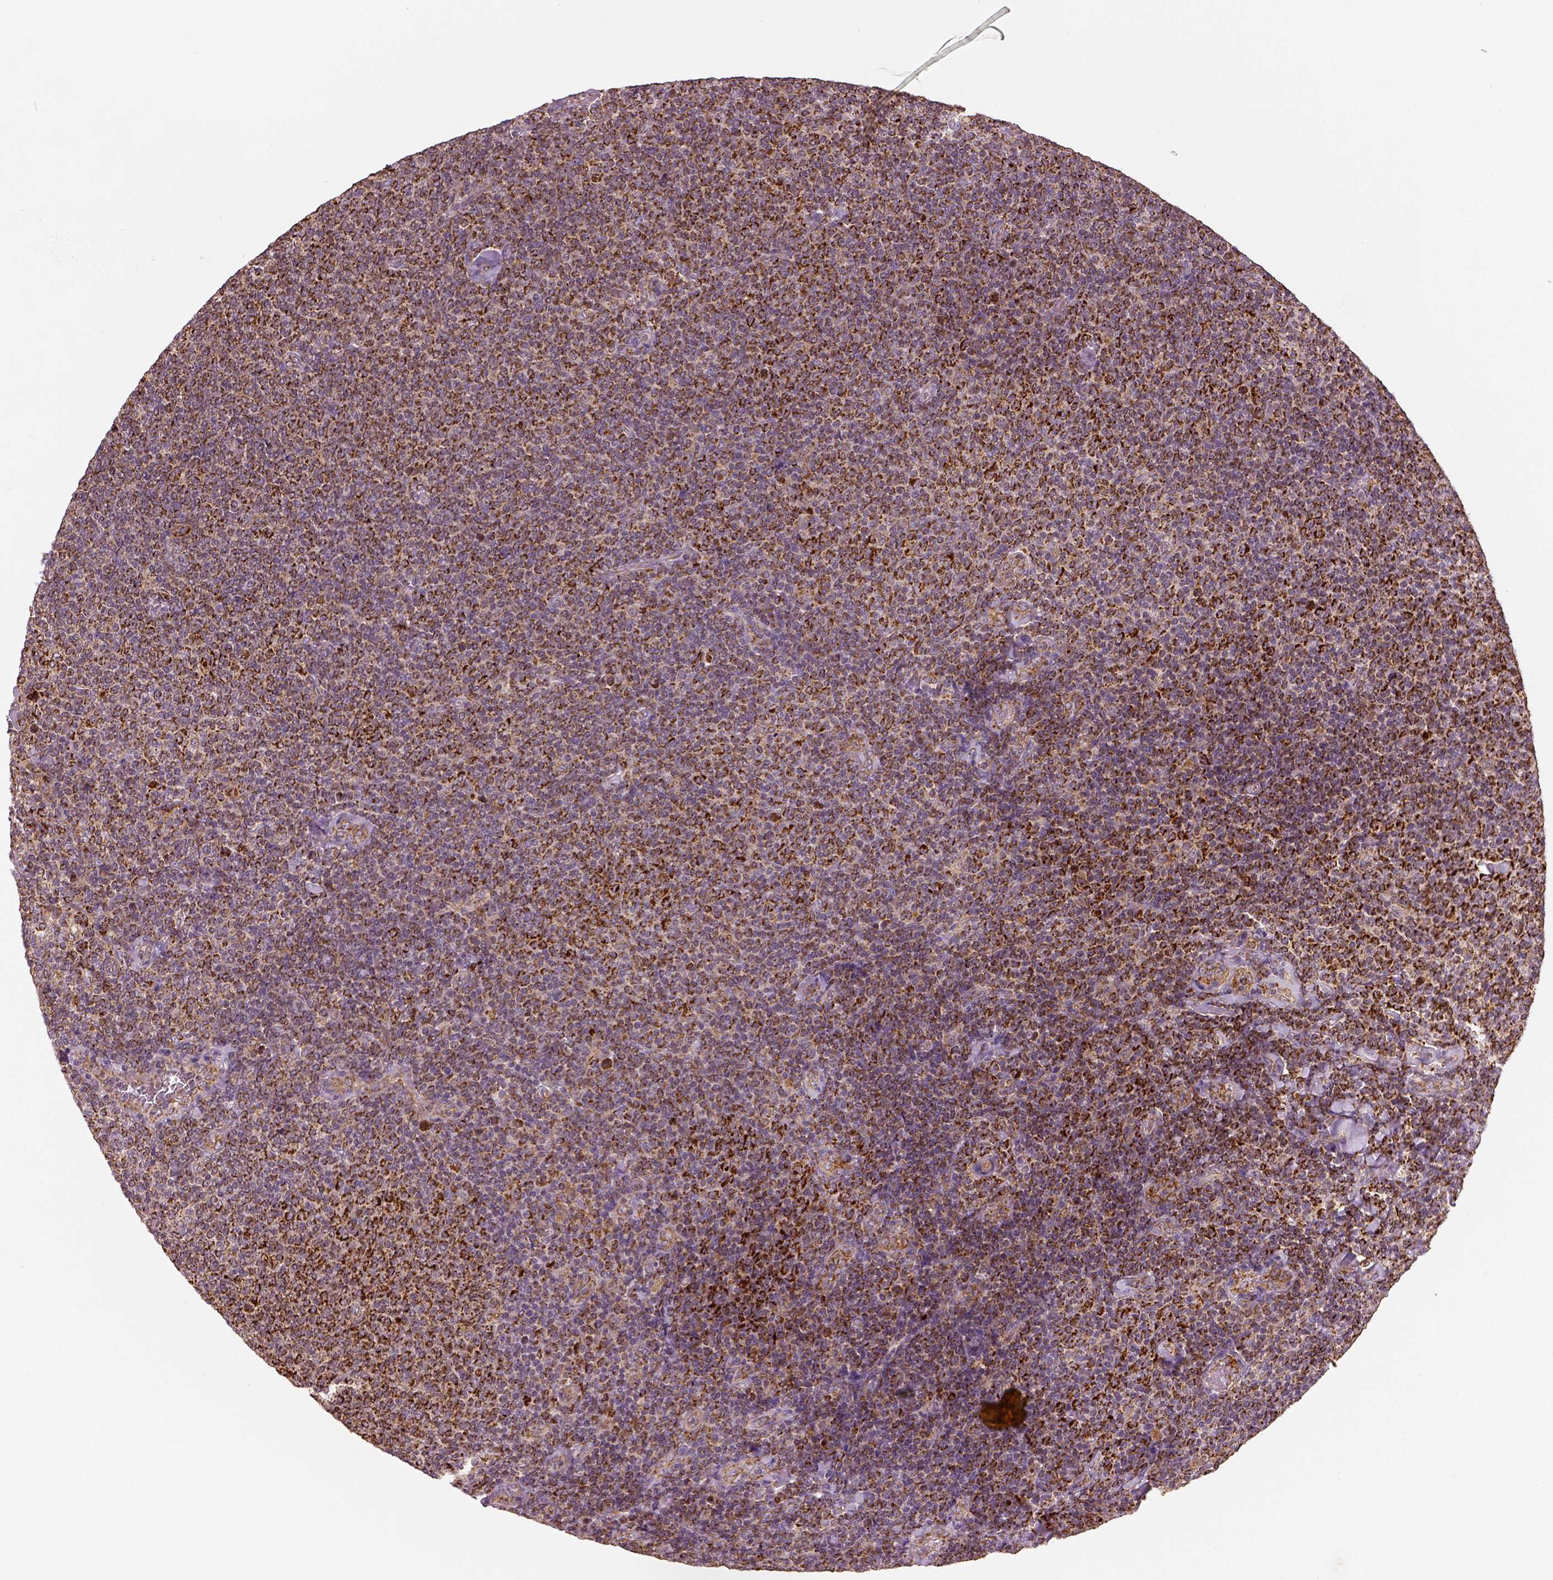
{"staining": {"intensity": "strong", "quantity": ">75%", "location": "cytoplasmic/membranous"}, "tissue": "lymphoma", "cell_type": "Tumor cells", "image_type": "cancer", "snomed": [{"axis": "morphology", "description": "Malignant lymphoma, non-Hodgkin's type, Low grade"}, {"axis": "topography", "description": "Lymph node"}], "caption": "Lymphoma stained with immunohistochemistry demonstrates strong cytoplasmic/membranous staining in approximately >75% of tumor cells. (DAB (3,3'-diaminobenzidine) IHC with brightfield microscopy, high magnification).", "gene": "PGAM5", "patient": {"sex": "male", "age": 52}}